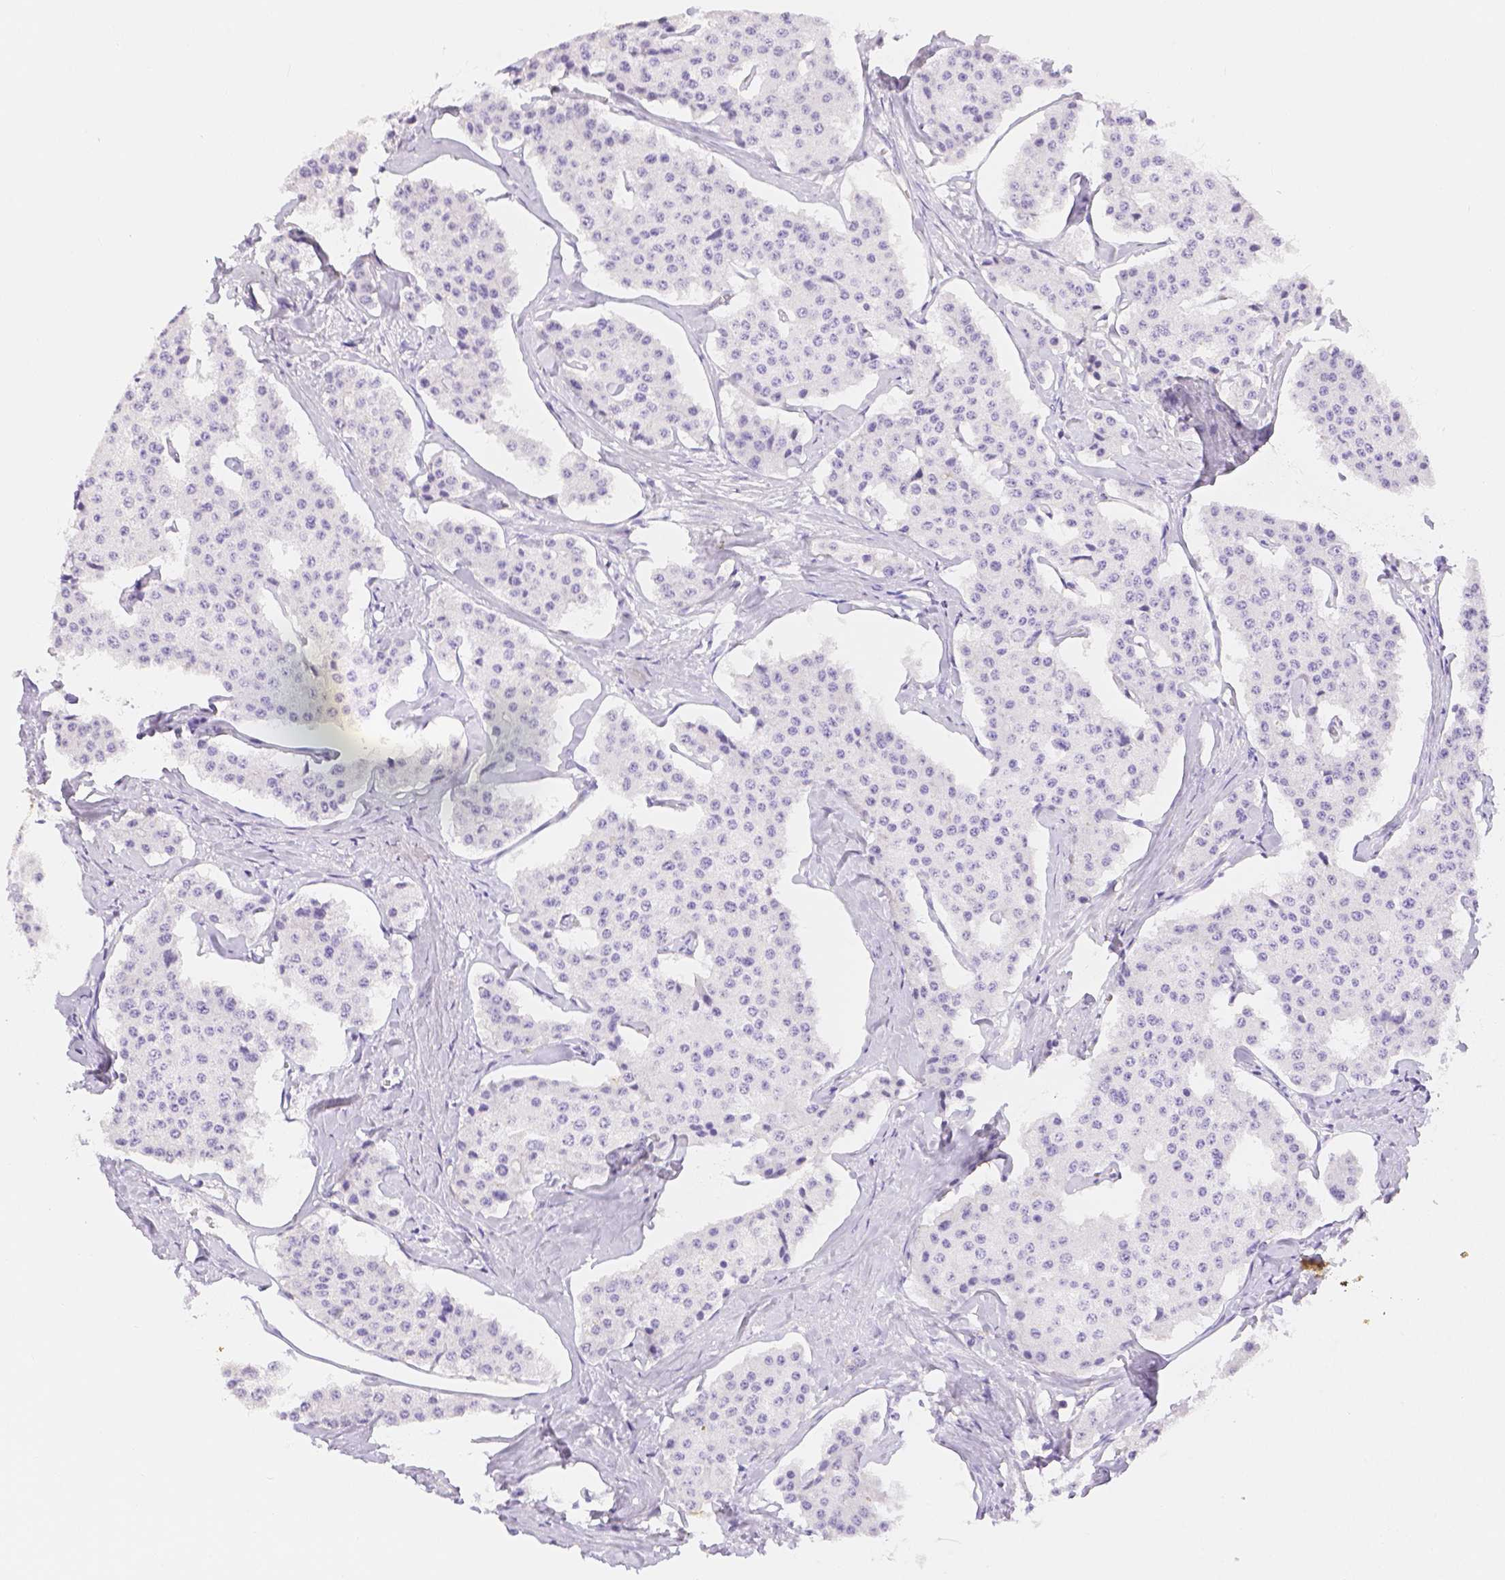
{"staining": {"intensity": "negative", "quantity": "none", "location": "none"}, "tissue": "carcinoid", "cell_type": "Tumor cells", "image_type": "cancer", "snomed": [{"axis": "morphology", "description": "Carcinoid, malignant, NOS"}, {"axis": "topography", "description": "Small intestine"}], "caption": "Carcinoid was stained to show a protein in brown. There is no significant staining in tumor cells.", "gene": "SLC27A5", "patient": {"sex": "female", "age": 65}}